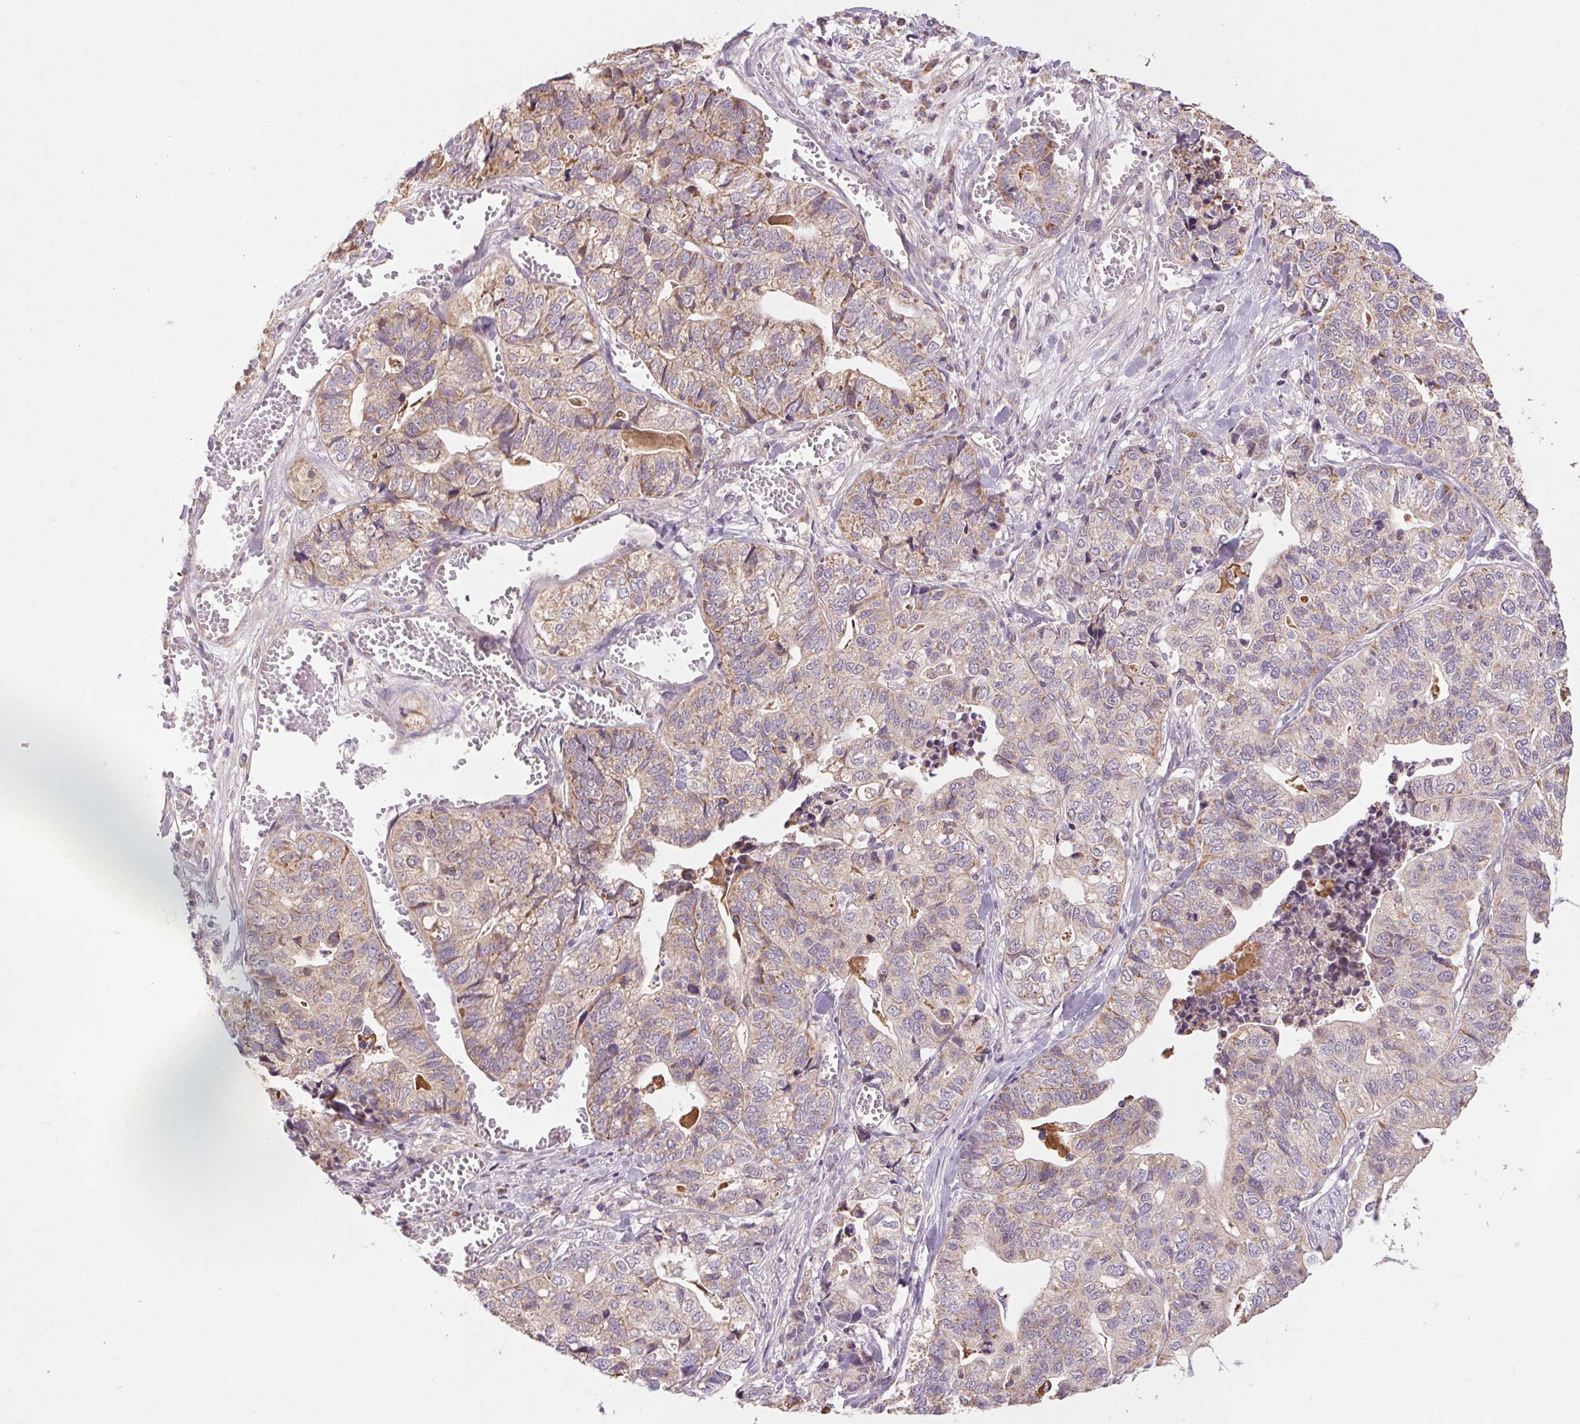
{"staining": {"intensity": "weak", "quantity": "25%-75%", "location": "cytoplasmic/membranous"}, "tissue": "stomach cancer", "cell_type": "Tumor cells", "image_type": "cancer", "snomed": [{"axis": "morphology", "description": "Adenocarcinoma, NOS"}, {"axis": "topography", "description": "Stomach, upper"}], "caption": "A brown stain shows weak cytoplasmic/membranous positivity of a protein in human stomach cancer (adenocarcinoma) tumor cells. (brown staining indicates protein expression, while blue staining denotes nuclei).", "gene": "MAP3K5", "patient": {"sex": "female", "age": 67}}